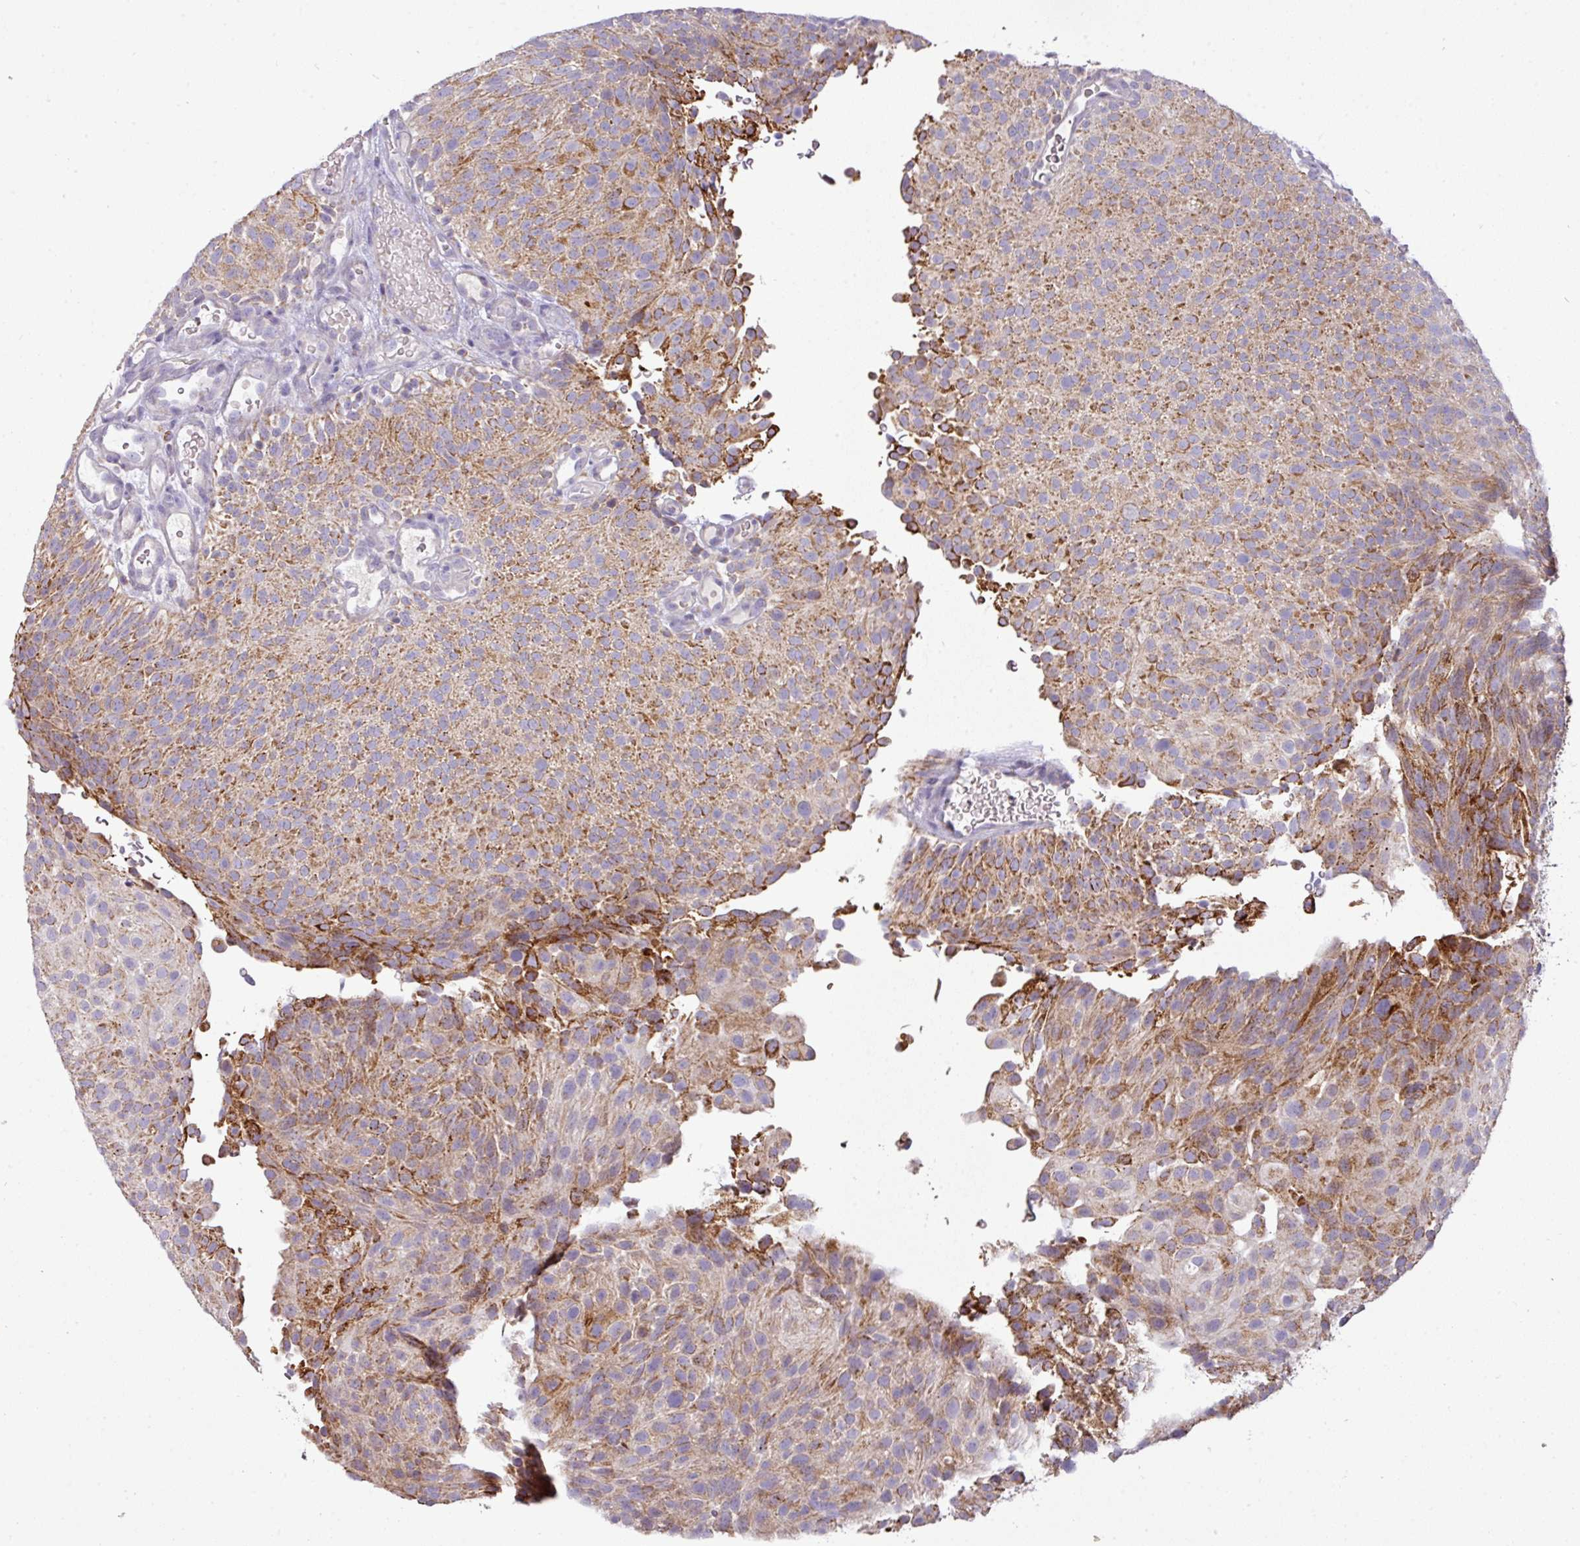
{"staining": {"intensity": "moderate", "quantity": ">75%", "location": "cytoplasmic/membranous"}, "tissue": "urothelial cancer", "cell_type": "Tumor cells", "image_type": "cancer", "snomed": [{"axis": "morphology", "description": "Urothelial carcinoma, Low grade"}, {"axis": "topography", "description": "Urinary bladder"}], "caption": "A micrograph of human urothelial carcinoma (low-grade) stained for a protein displays moderate cytoplasmic/membranous brown staining in tumor cells. The protein is stained brown, and the nuclei are stained in blue (DAB (3,3'-diaminobenzidine) IHC with brightfield microscopy, high magnification).", "gene": "TRAPPC1", "patient": {"sex": "male", "age": 78}}